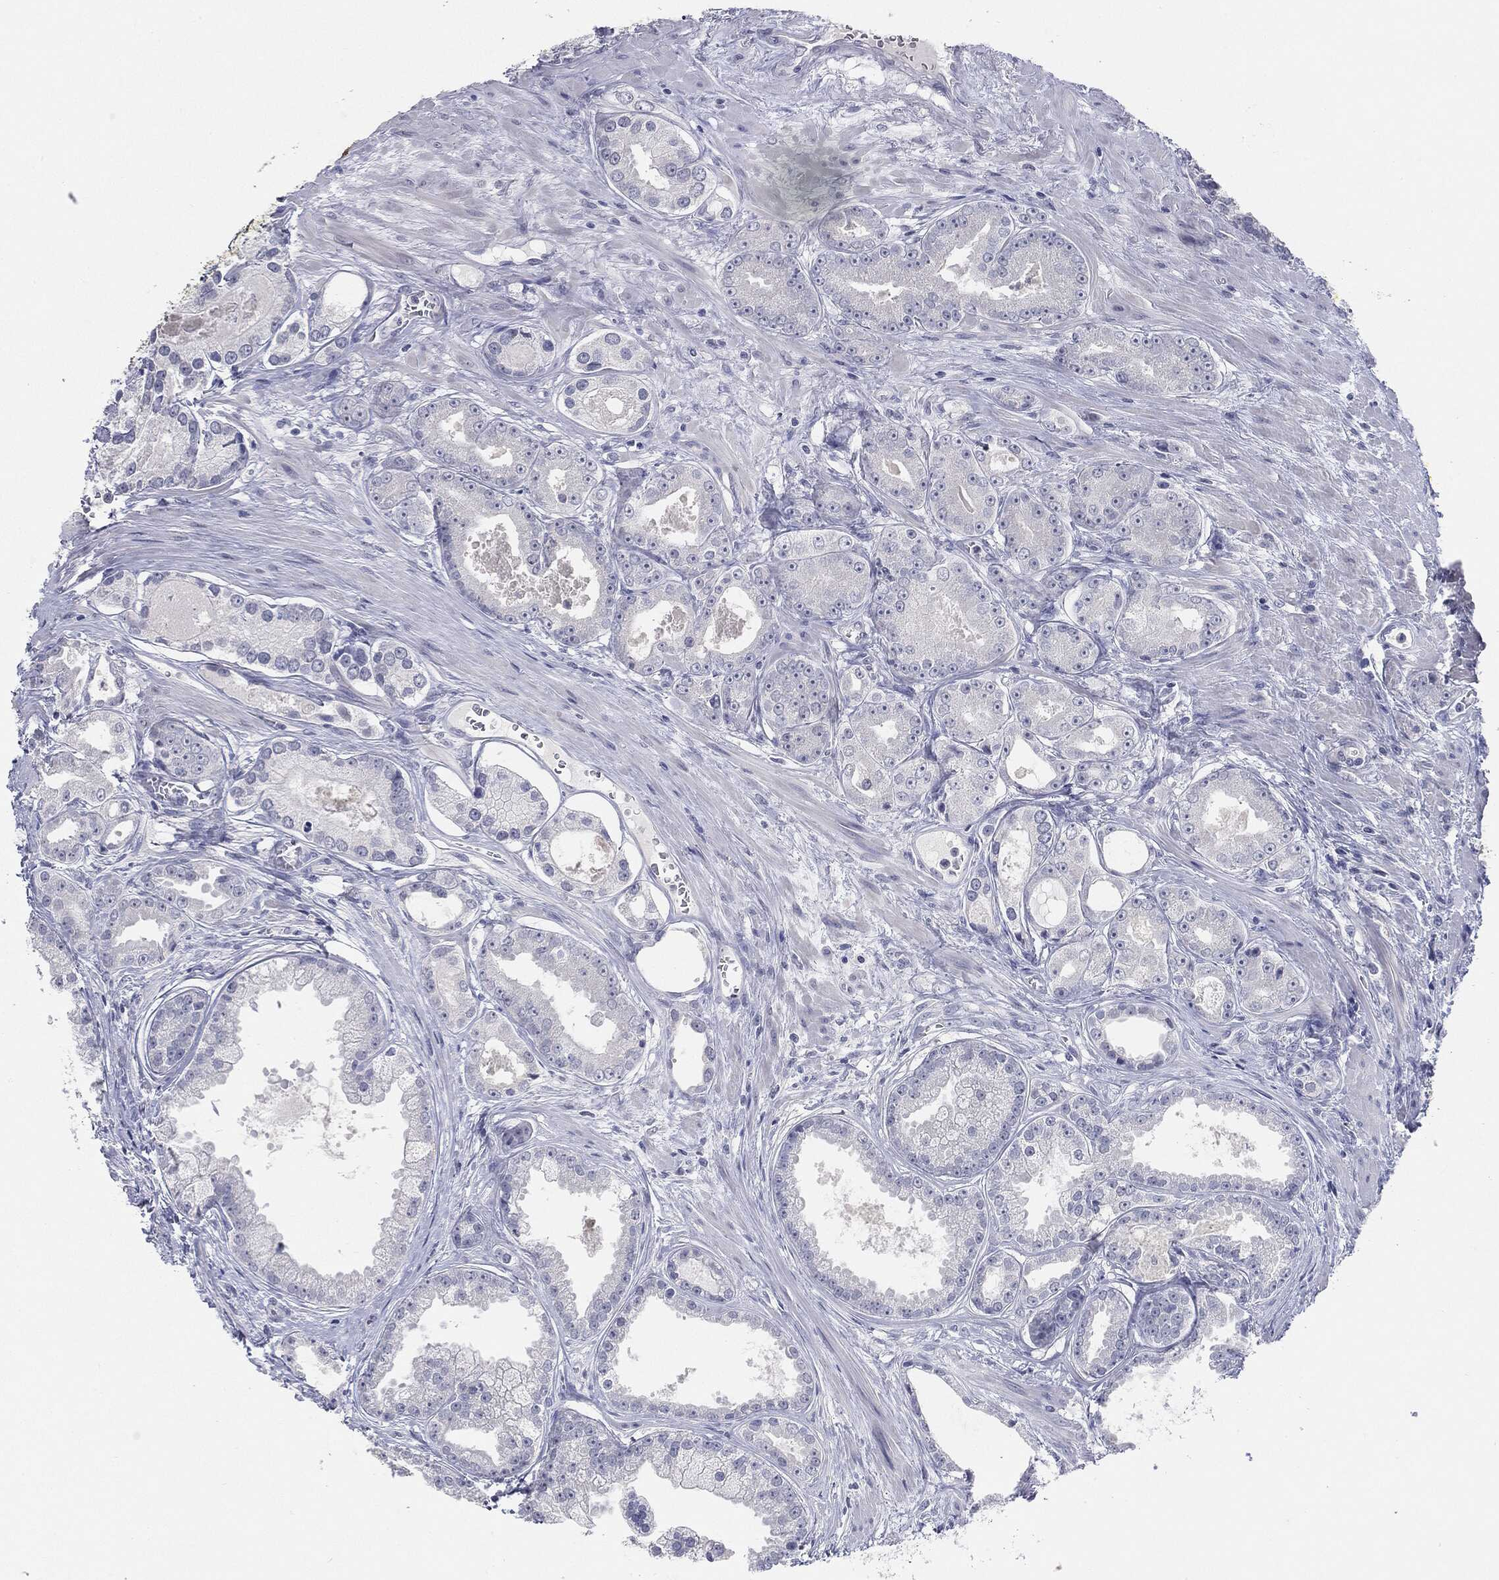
{"staining": {"intensity": "negative", "quantity": "none", "location": "none"}, "tissue": "prostate cancer", "cell_type": "Tumor cells", "image_type": "cancer", "snomed": [{"axis": "morphology", "description": "Adenocarcinoma, NOS"}, {"axis": "topography", "description": "Prostate"}], "caption": "A histopathology image of prostate adenocarcinoma stained for a protein shows no brown staining in tumor cells. (DAB IHC with hematoxylin counter stain).", "gene": "CGB1", "patient": {"sex": "male", "age": 61}}